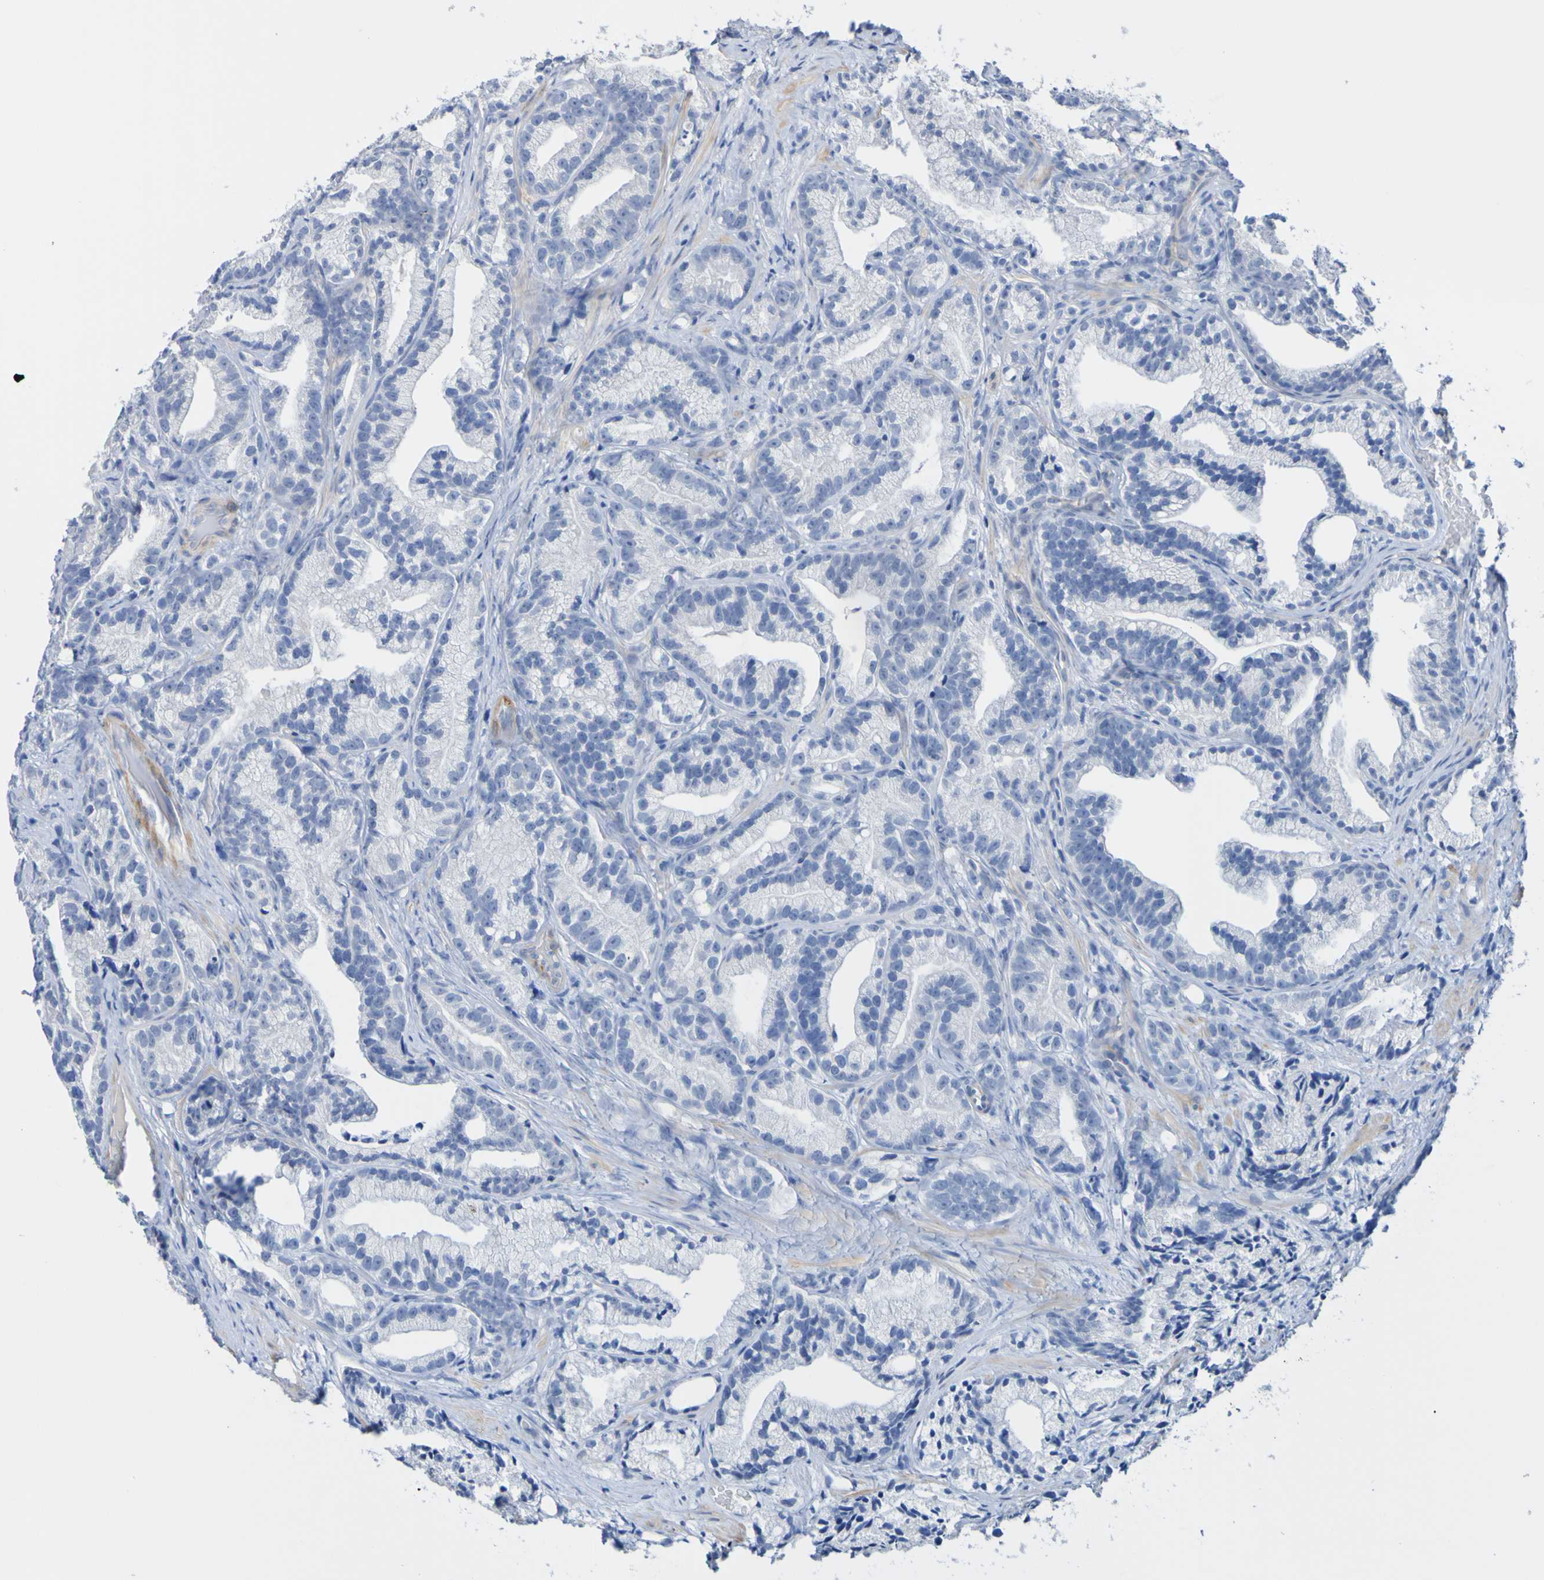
{"staining": {"intensity": "negative", "quantity": "none", "location": "none"}, "tissue": "prostate cancer", "cell_type": "Tumor cells", "image_type": "cancer", "snomed": [{"axis": "morphology", "description": "Adenocarcinoma, Low grade"}, {"axis": "topography", "description": "Prostate"}], "caption": "Adenocarcinoma (low-grade) (prostate) was stained to show a protein in brown. There is no significant positivity in tumor cells.", "gene": "ACMSD", "patient": {"sex": "male", "age": 89}}